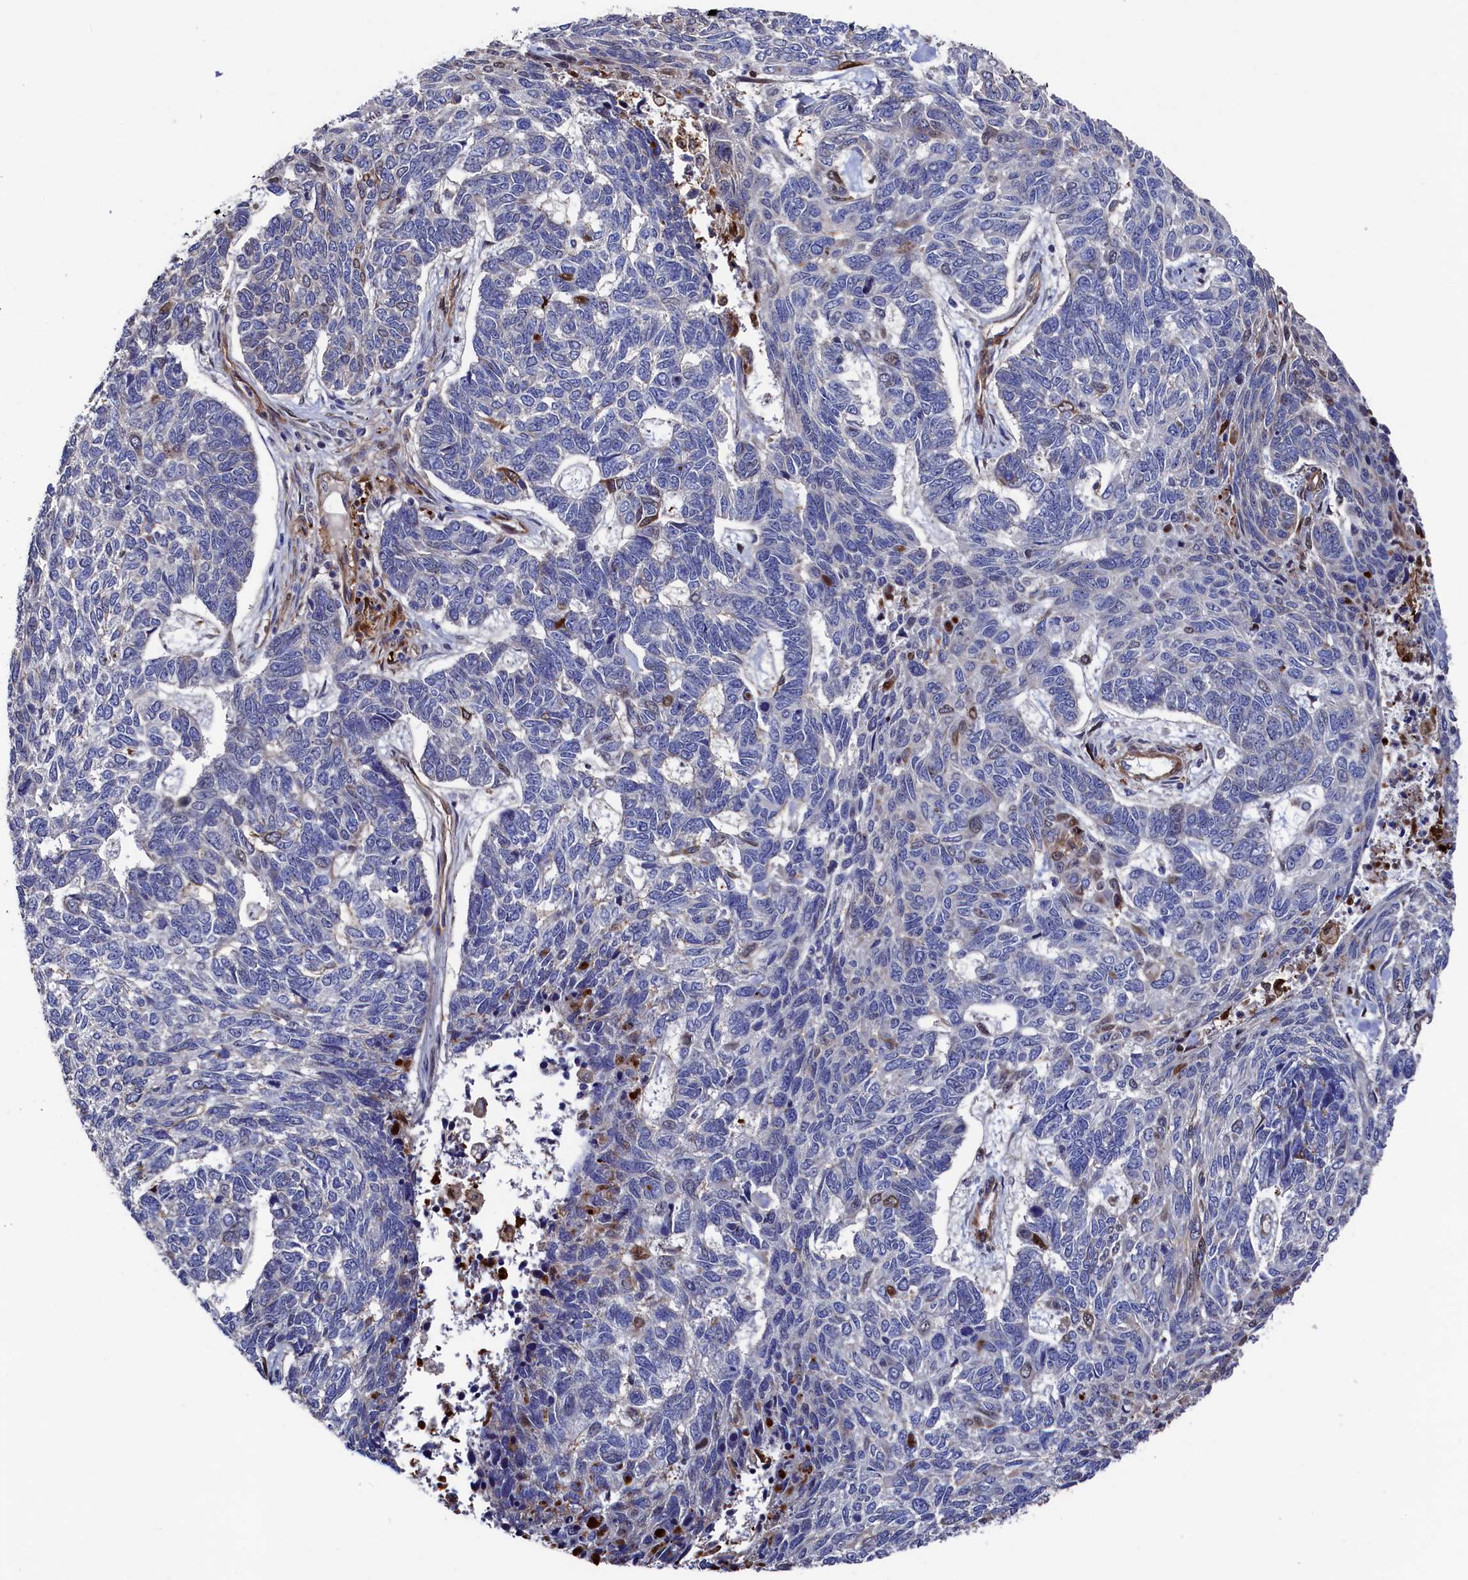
{"staining": {"intensity": "negative", "quantity": "none", "location": "none"}, "tissue": "skin cancer", "cell_type": "Tumor cells", "image_type": "cancer", "snomed": [{"axis": "morphology", "description": "Basal cell carcinoma"}, {"axis": "topography", "description": "Skin"}], "caption": "Micrograph shows no protein positivity in tumor cells of skin cancer (basal cell carcinoma) tissue.", "gene": "ZNF891", "patient": {"sex": "female", "age": 65}}